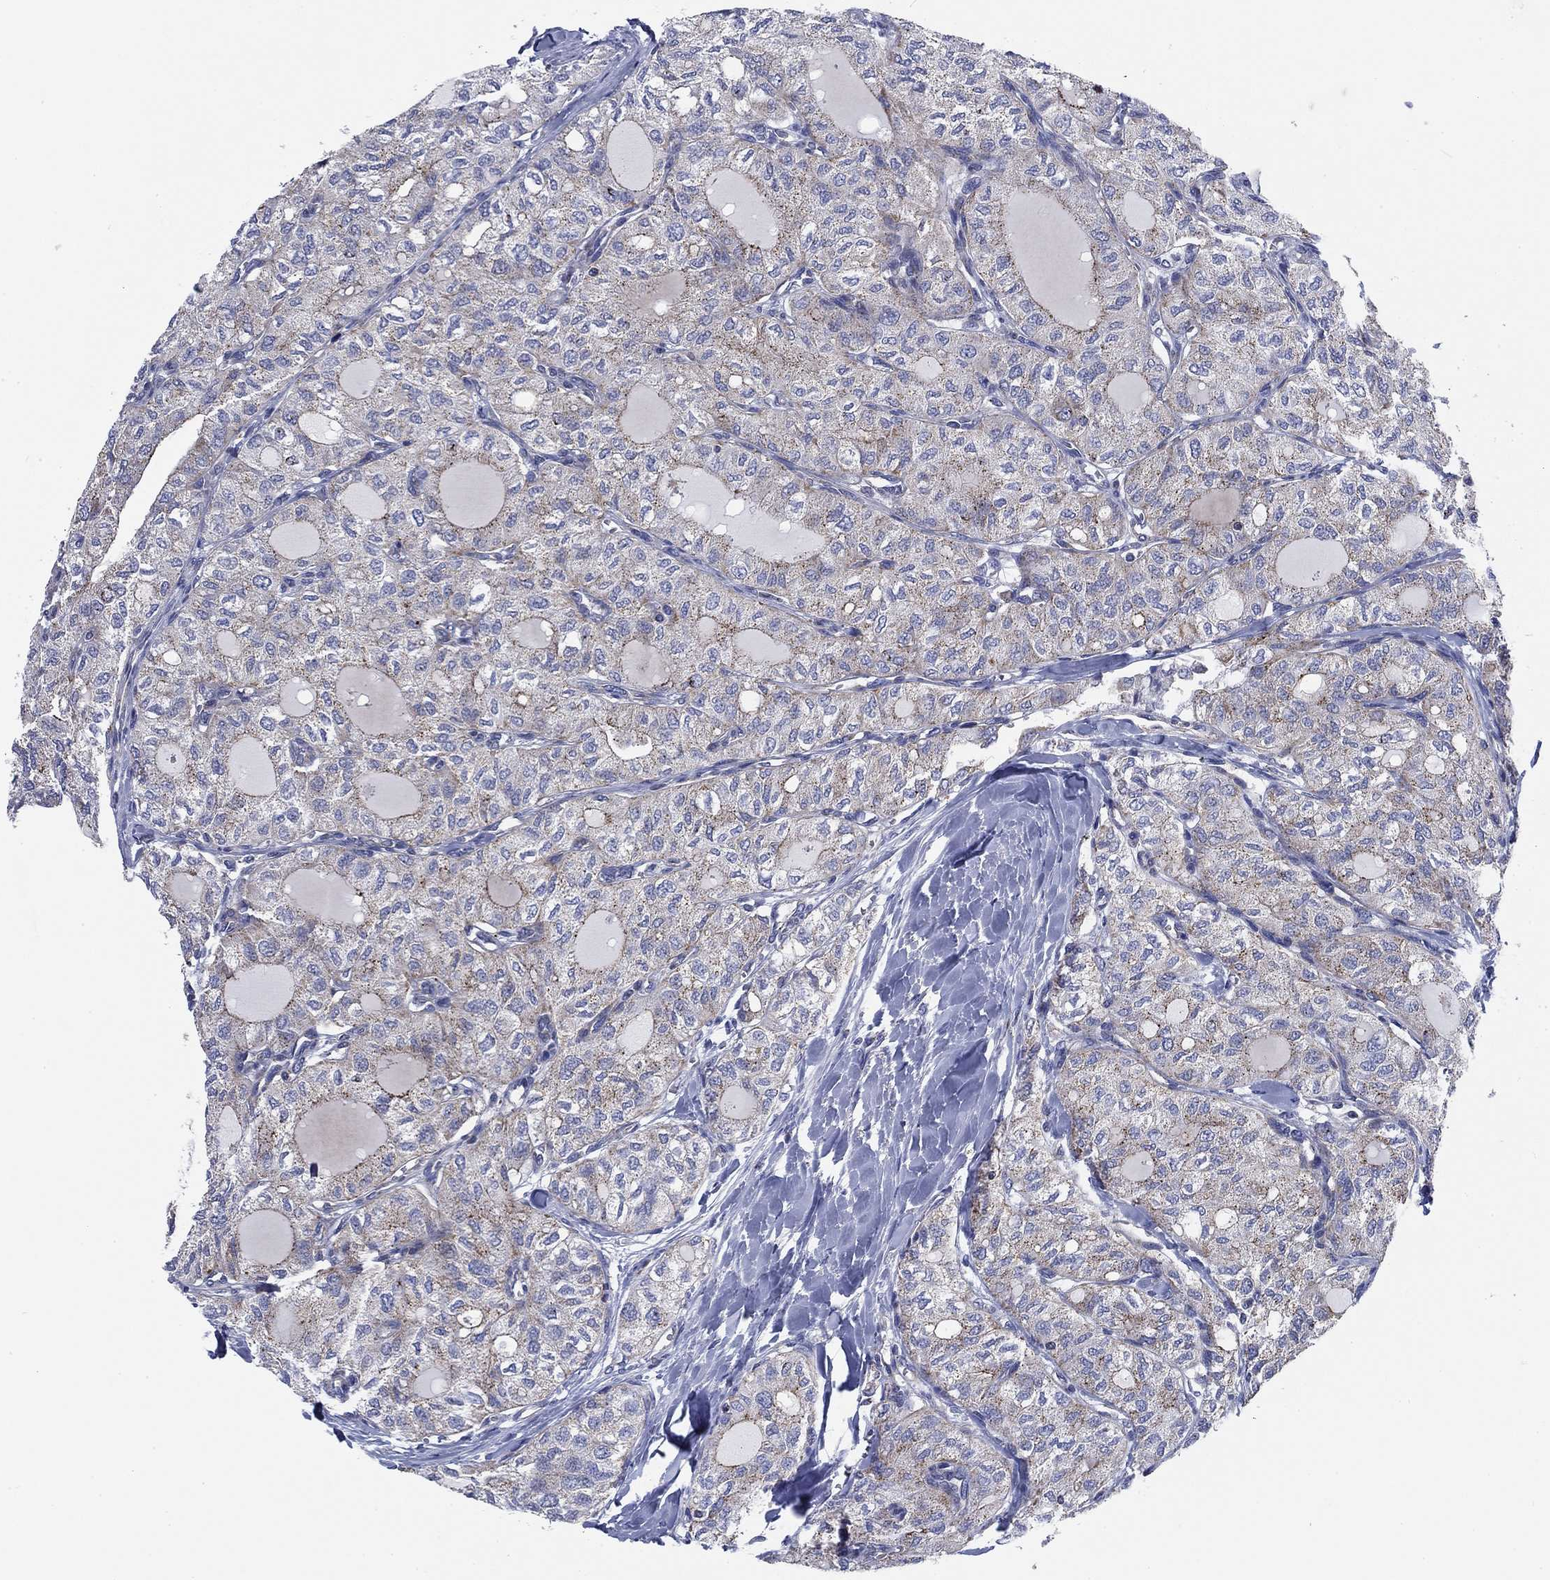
{"staining": {"intensity": "weak", "quantity": "<25%", "location": "cytoplasmic/membranous"}, "tissue": "thyroid cancer", "cell_type": "Tumor cells", "image_type": "cancer", "snomed": [{"axis": "morphology", "description": "Follicular adenoma carcinoma, NOS"}, {"axis": "topography", "description": "Thyroid gland"}], "caption": "This histopathology image is of thyroid cancer (follicular adenoma carcinoma) stained with immunohistochemistry (IHC) to label a protein in brown with the nuclei are counter-stained blue. There is no staining in tumor cells.", "gene": "NACAD", "patient": {"sex": "male", "age": 75}}